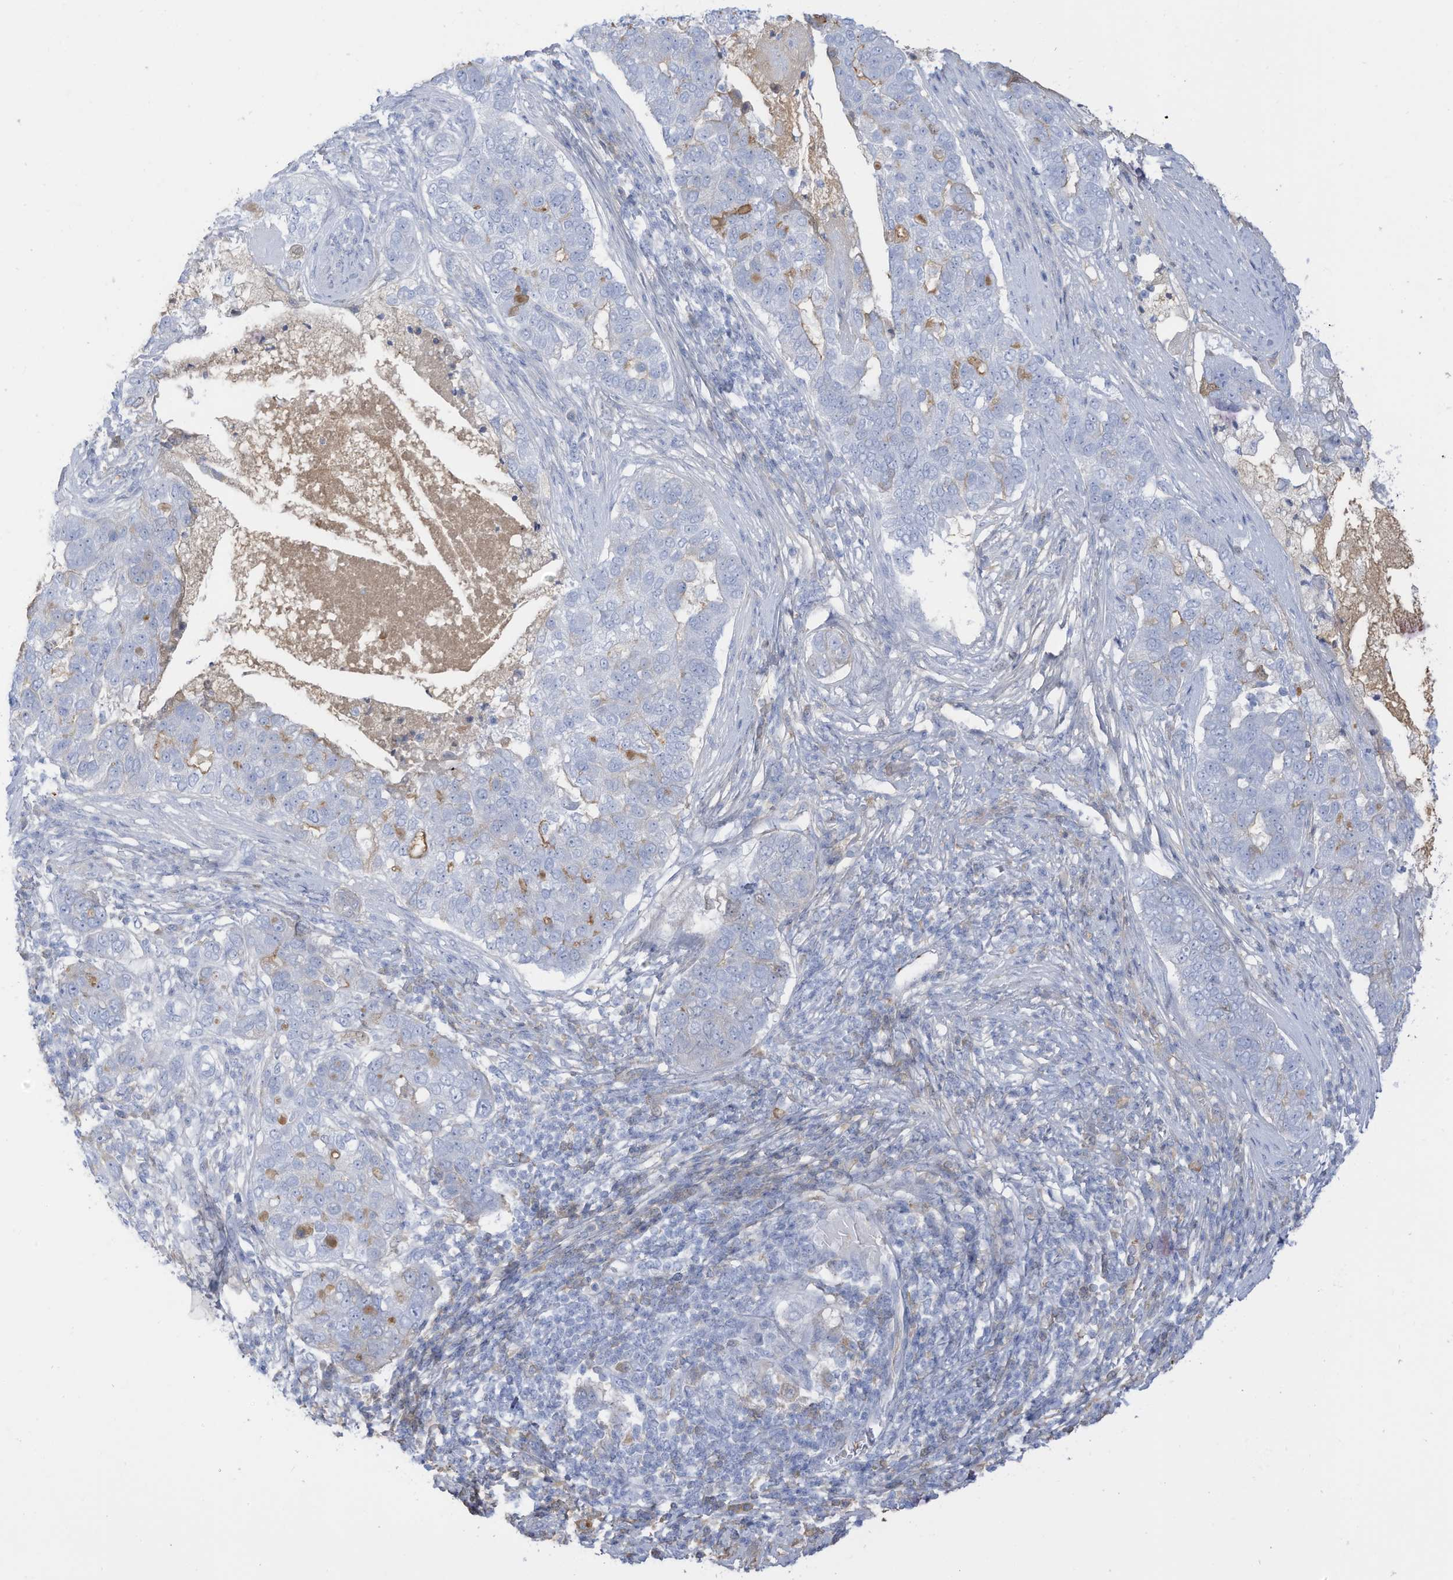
{"staining": {"intensity": "negative", "quantity": "none", "location": "none"}, "tissue": "pancreatic cancer", "cell_type": "Tumor cells", "image_type": "cancer", "snomed": [{"axis": "morphology", "description": "Adenocarcinoma, NOS"}, {"axis": "topography", "description": "Pancreas"}], "caption": "Immunohistochemistry image of pancreatic cancer stained for a protein (brown), which demonstrates no positivity in tumor cells. (Immunohistochemistry, brightfield microscopy, high magnification).", "gene": "HSD17B13", "patient": {"sex": "female", "age": 61}}